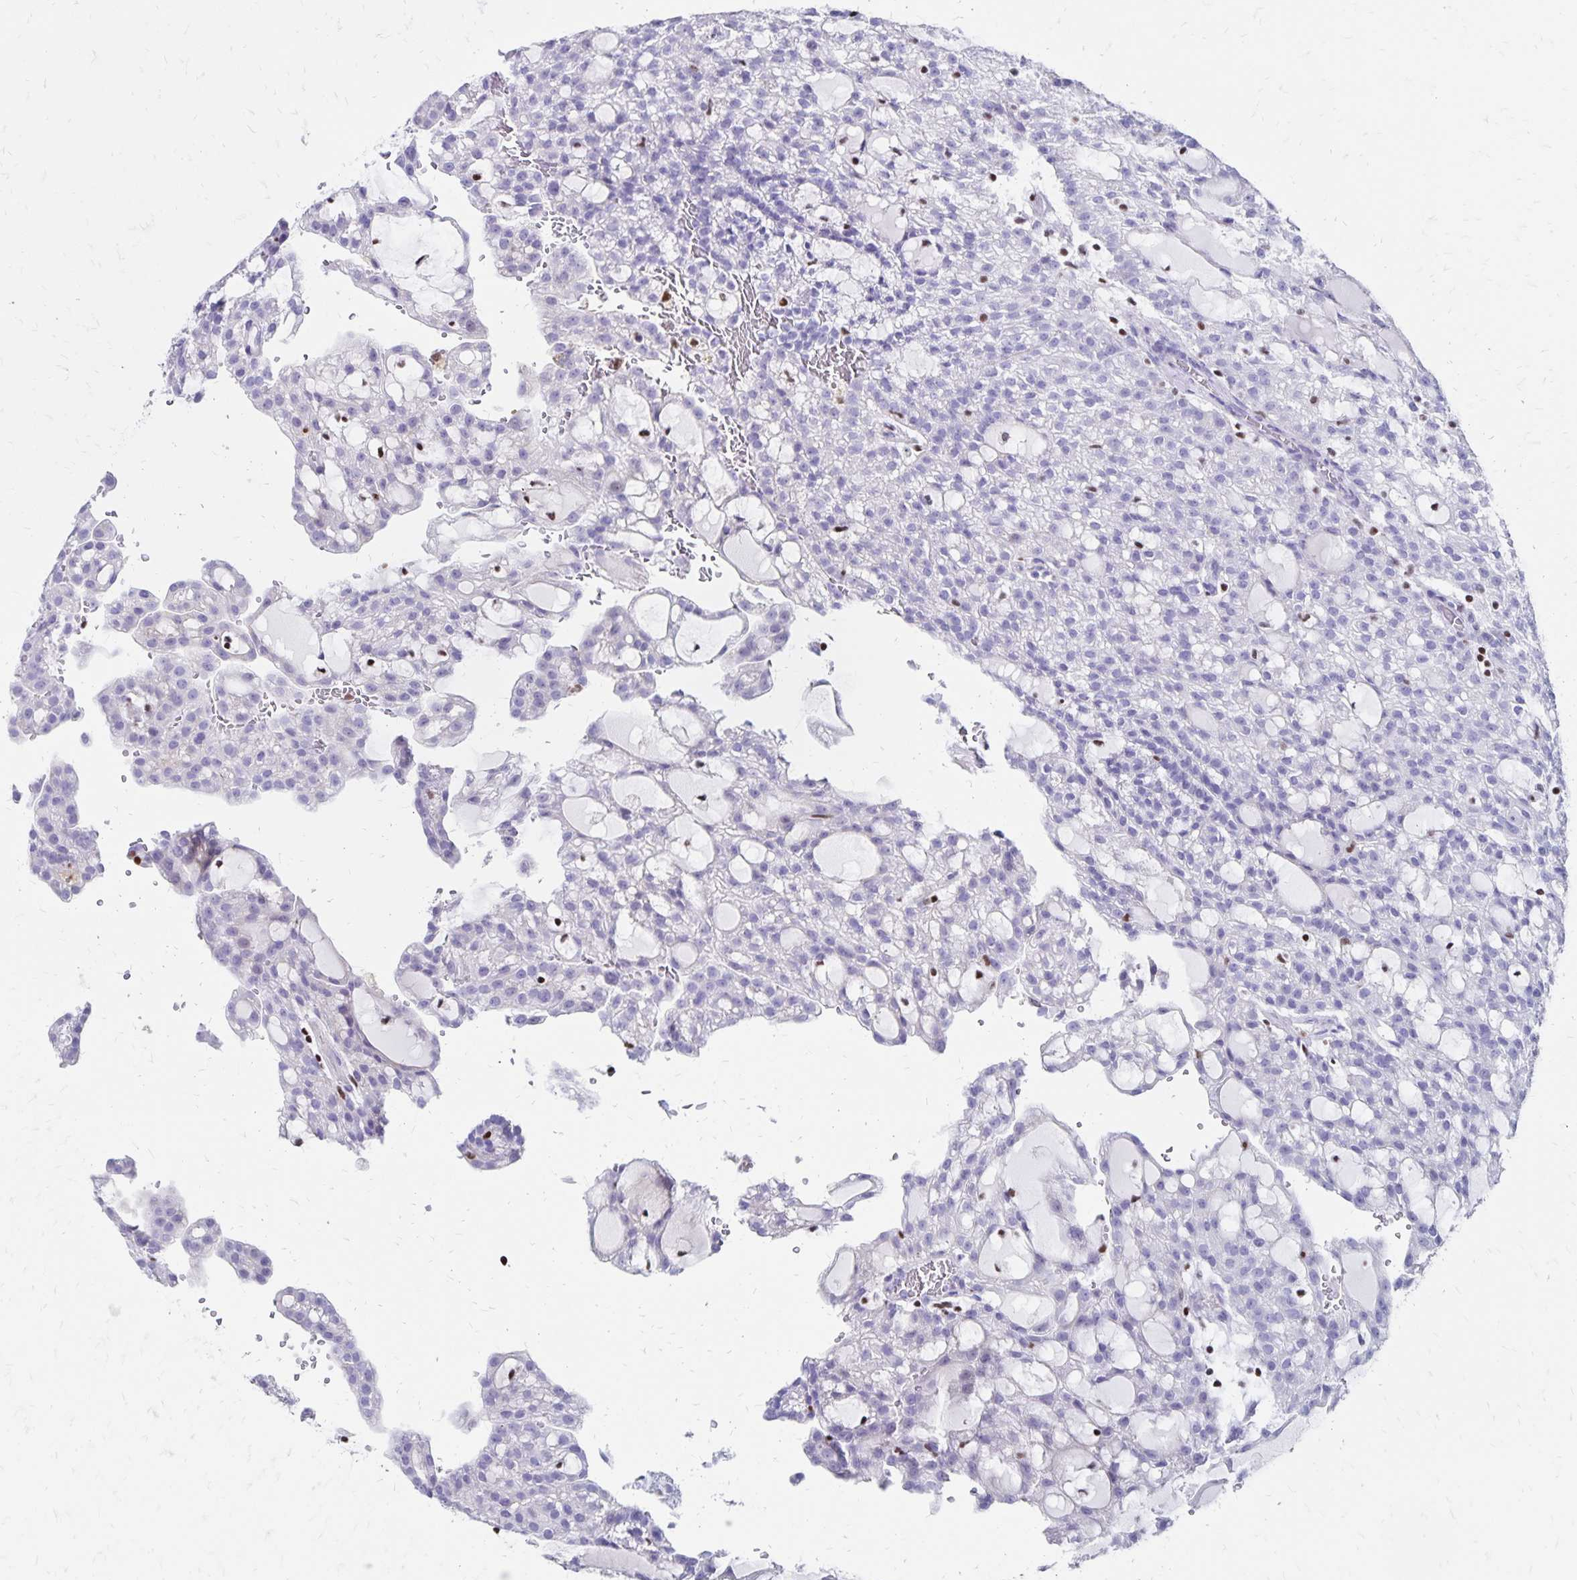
{"staining": {"intensity": "negative", "quantity": "none", "location": "none"}, "tissue": "renal cancer", "cell_type": "Tumor cells", "image_type": "cancer", "snomed": [{"axis": "morphology", "description": "Adenocarcinoma, NOS"}, {"axis": "topography", "description": "Kidney"}], "caption": "Protein analysis of renal cancer demonstrates no significant staining in tumor cells.", "gene": "IKZF1", "patient": {"sex": "male", "age": 63}}